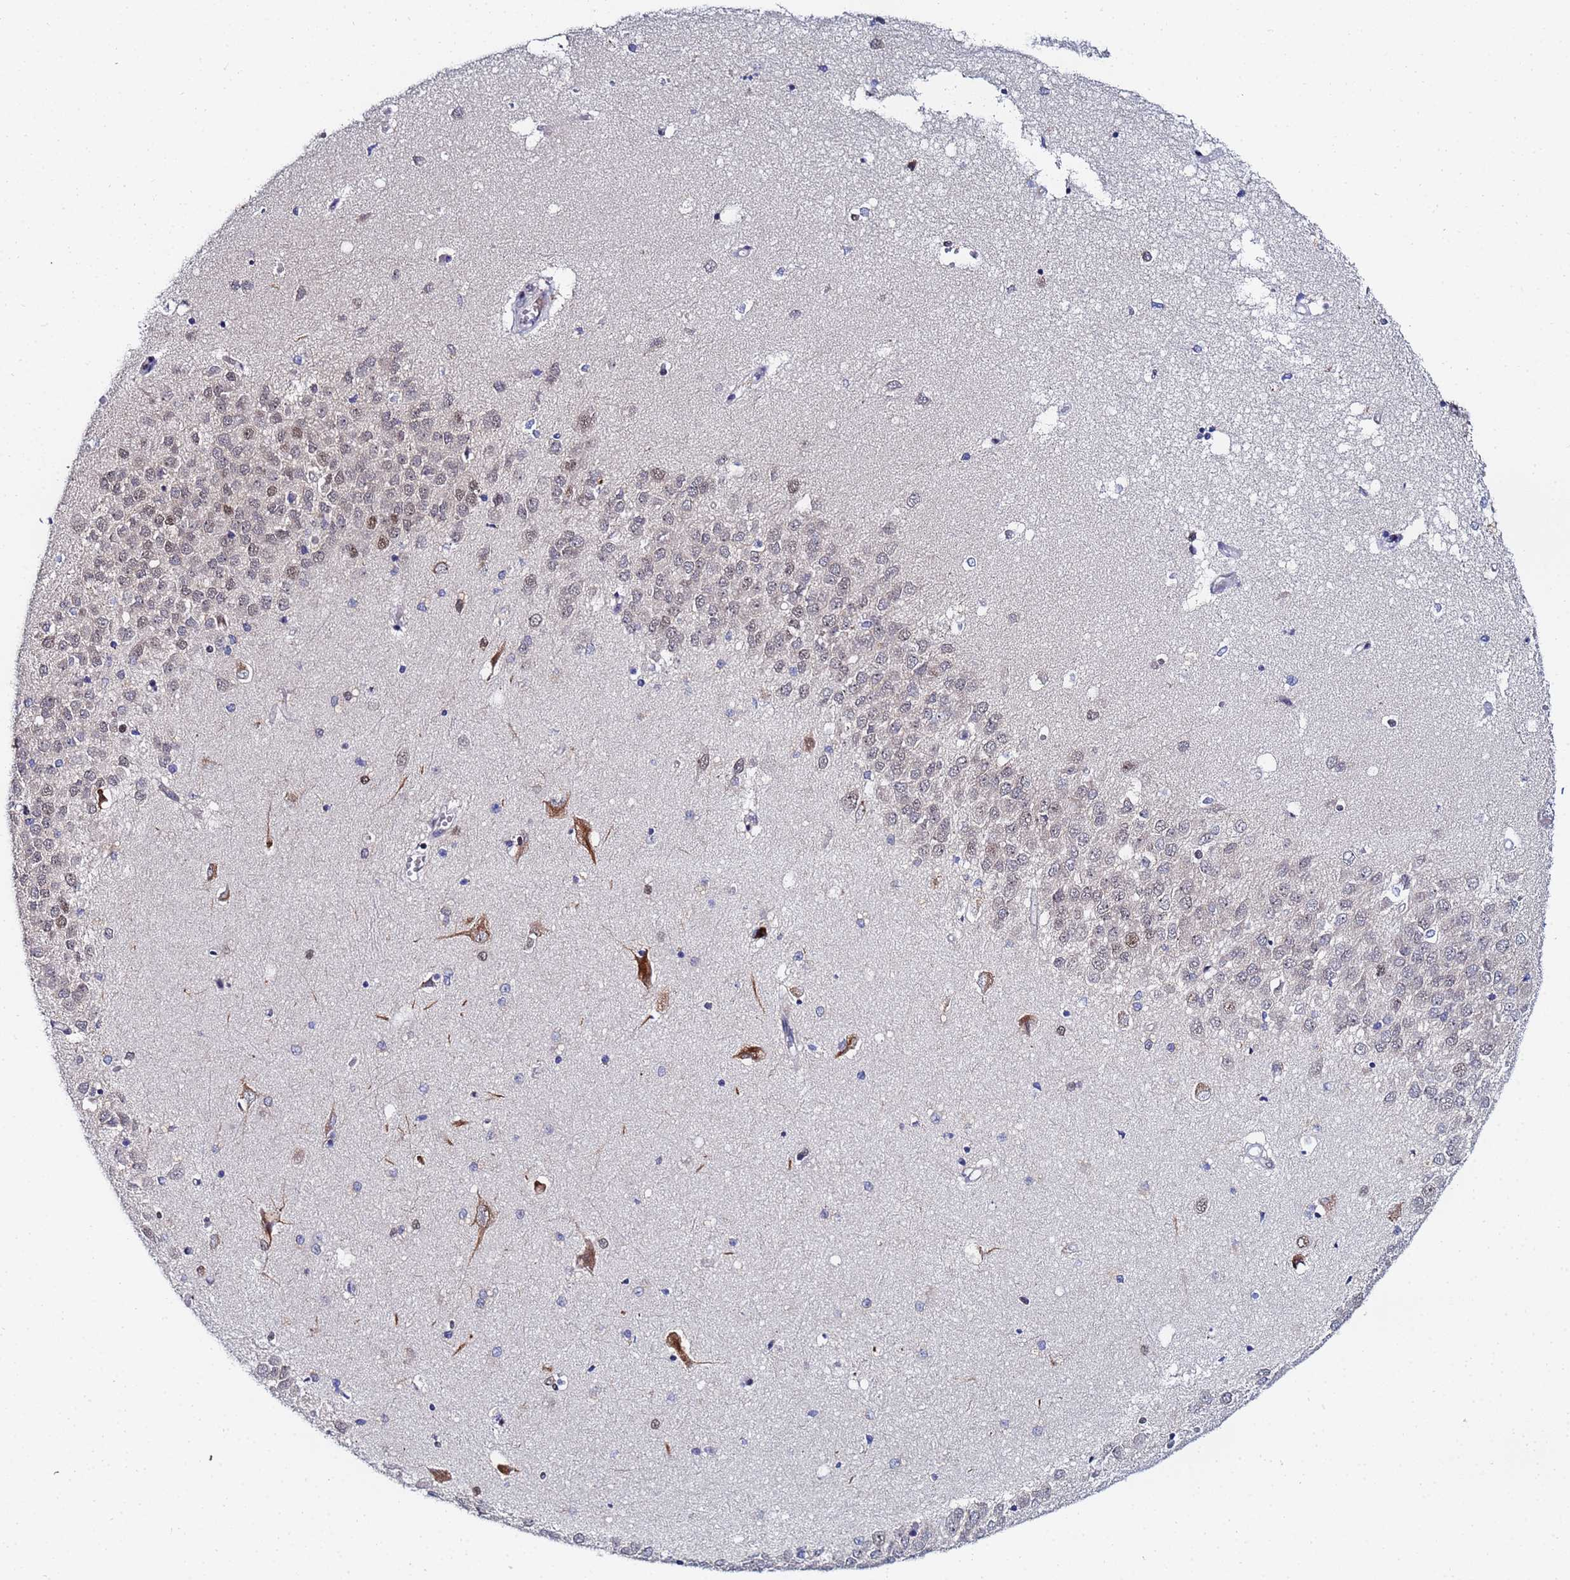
{"staining": {"intensity": "negative", "quantity": "none", "location": "none"}, "tissue": "hippocampus", "cell_type": "Glial cells", "image_type": "normal", "snomed": [{"axis": "morphology", "description": "Normal tissue, NOS"}, {"axis": "topography", "description": "Hippocampus"}], "caption": "This is an IHC image of benign hippocampus. There is no staining in glial cells.", "gene": "MTCL1", "patient": {"sex": "male", "age": 45}}